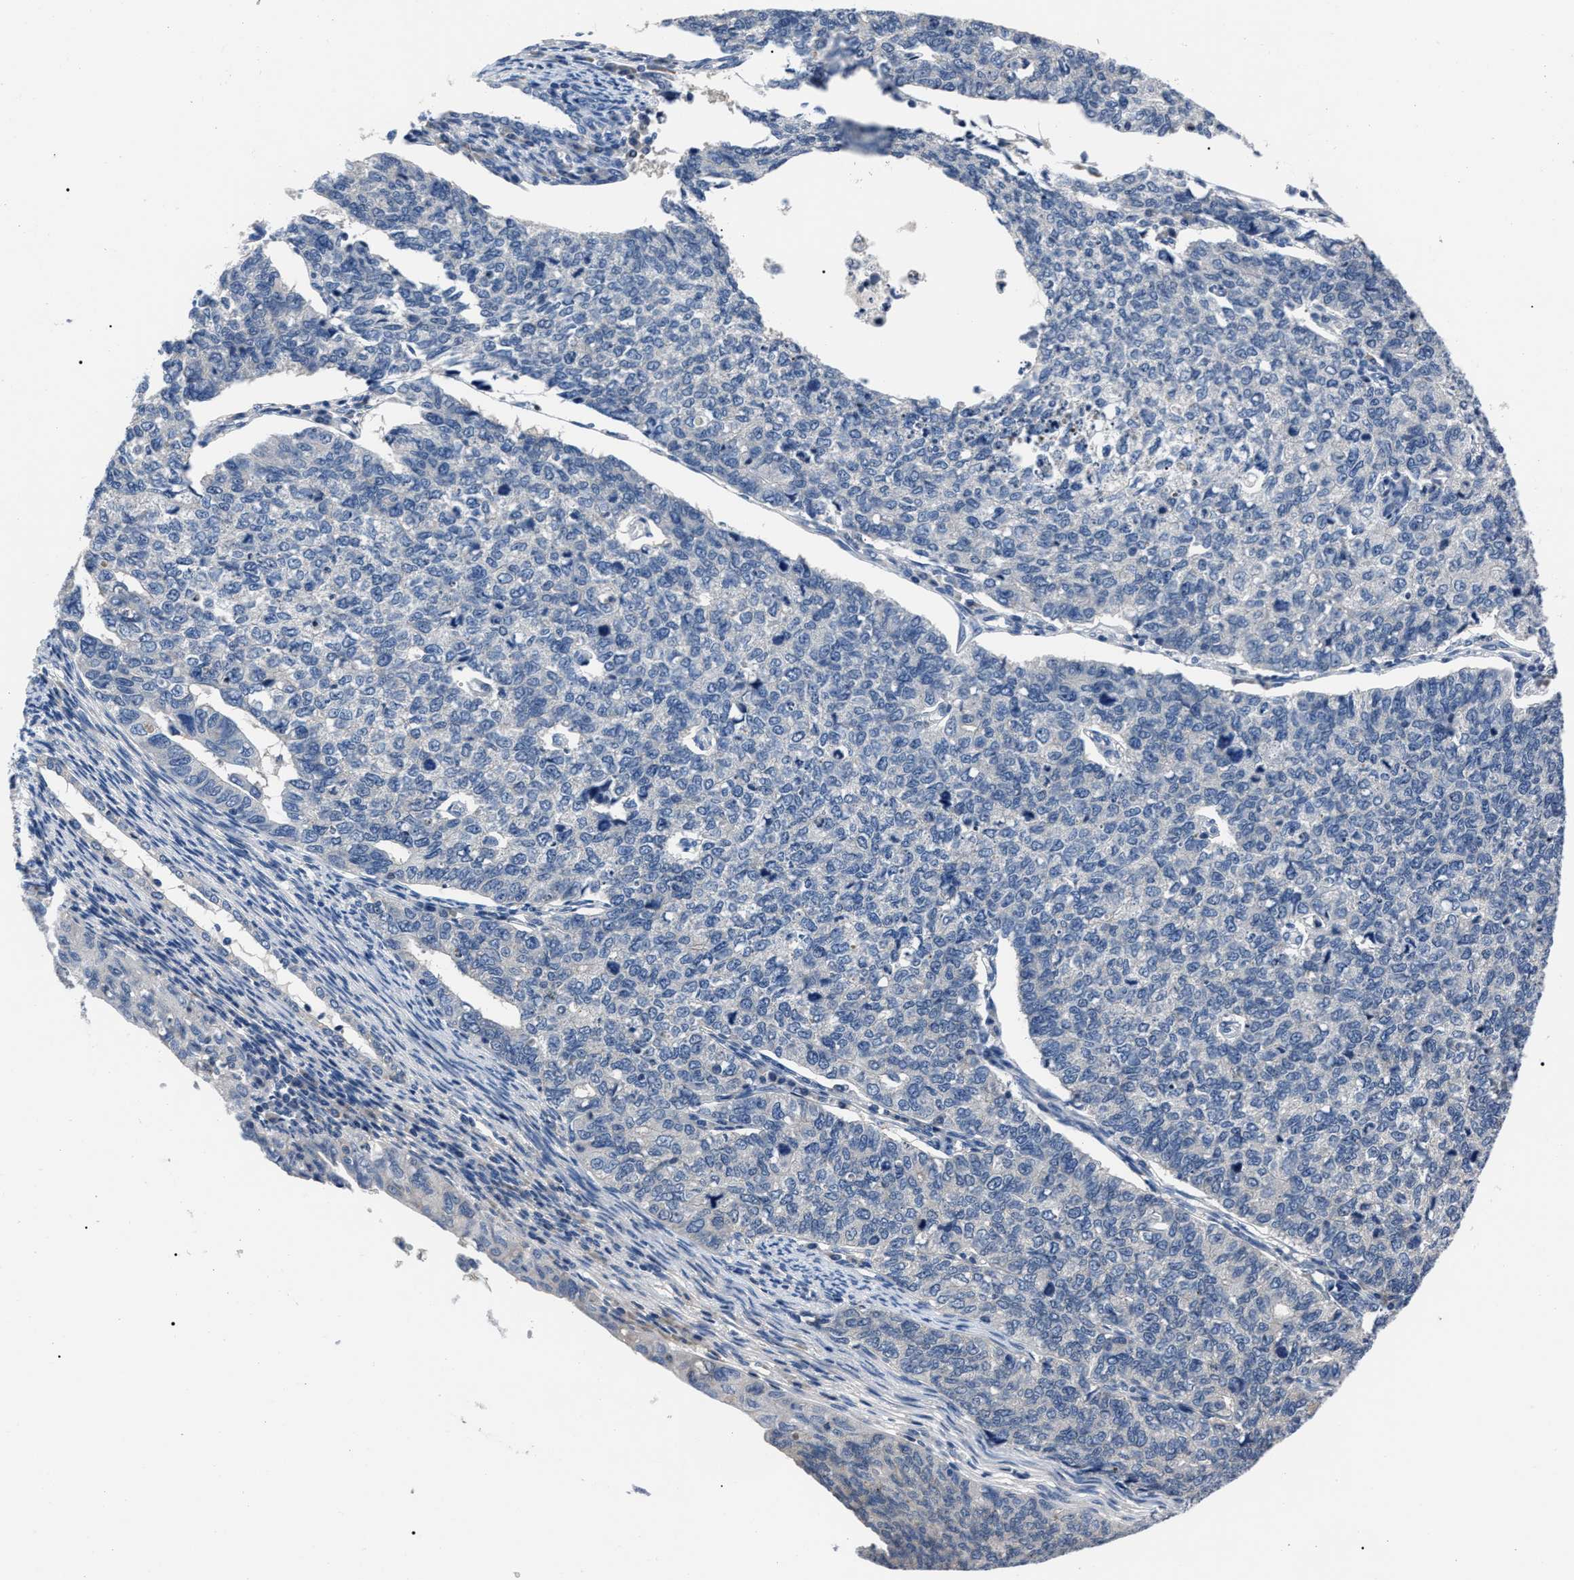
{"staining": {"intensity": "negative", "quantity": "none", "location": "none"}, "tissue": "cervical cancer", "cell_type": "Tumor cells", "image_type": "cancer", "snomed": [{"axis": "morphology", "description": "Squamous cell carcinoma, NOS"}, {"axis": "topography", "description": "Cervix"}], "caption": "A high-resolution photomicrograph shows immunohistochemistry (IHC) staining of cervical squamous cell carcinoma, which displays no significant expression in tumor cells.", "gene": "LRWD1", "patient": {"sex": "female", "age": 63}}